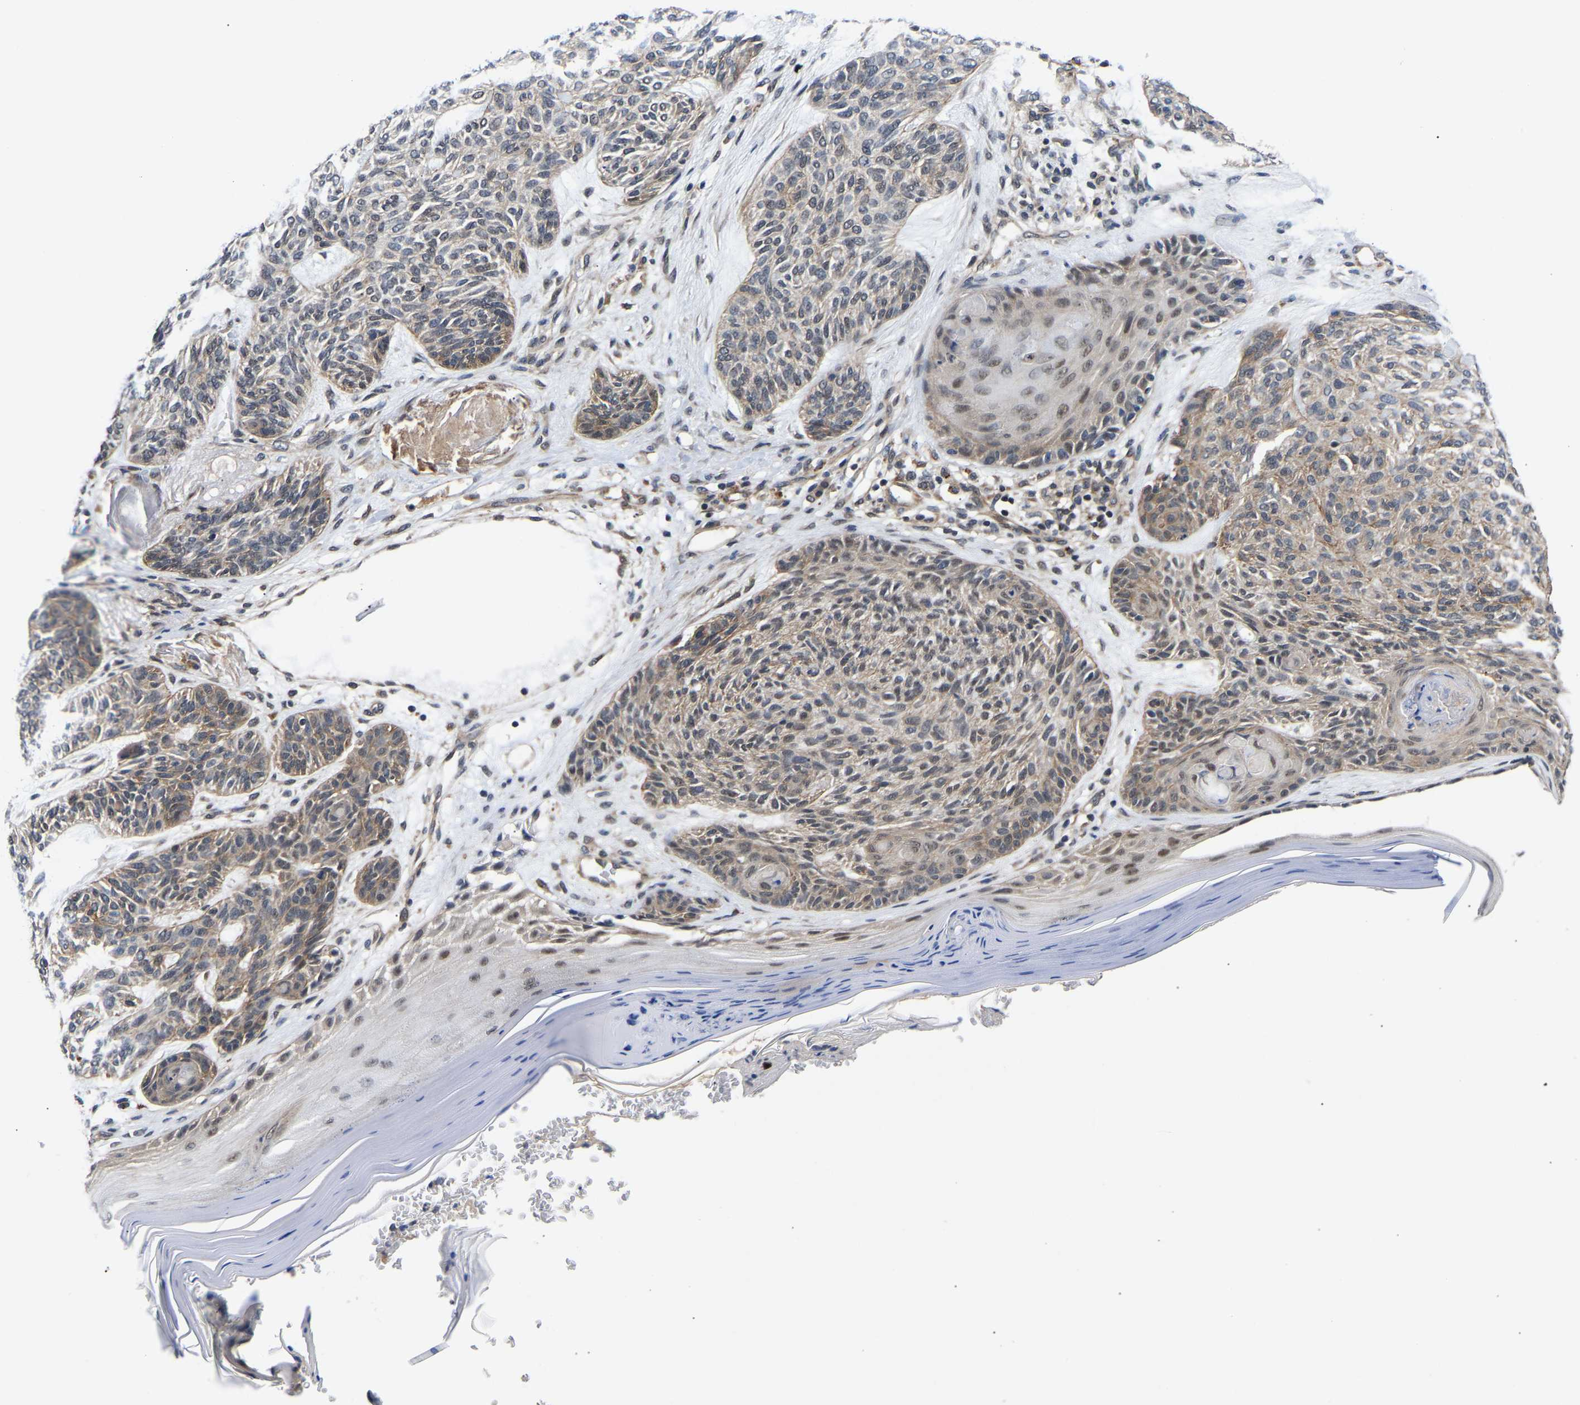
{"staining": {"intensity": "weak", "quantity": "25%-75%", "location": "cytoplasmic/membranous"}, "tissue": "skin cancer", "cell_type": "Tumor cells", "image_type": "cancer", "snomed": [{"axis": "morphology", "description": "Basal cell carcinoma"}, {"axis": "topography", "description": "Skin"}], "caption": "Immunohistochemistry (IHC) staining of skin basal cell carcinoma, which displays low levels of weak cytoplasmic/membranous expression in about 25%-75% of tumor cells indicating weak cytoplasmic/membranous protein positivity. The staining was performed using DAB (3,3'-diaminobenzidine) (brown) for protein detection and nuclei were counterstained in hematoxylin (blue).", "gene": "METTL16", "patient": {"sex": "male", "age": 55}}